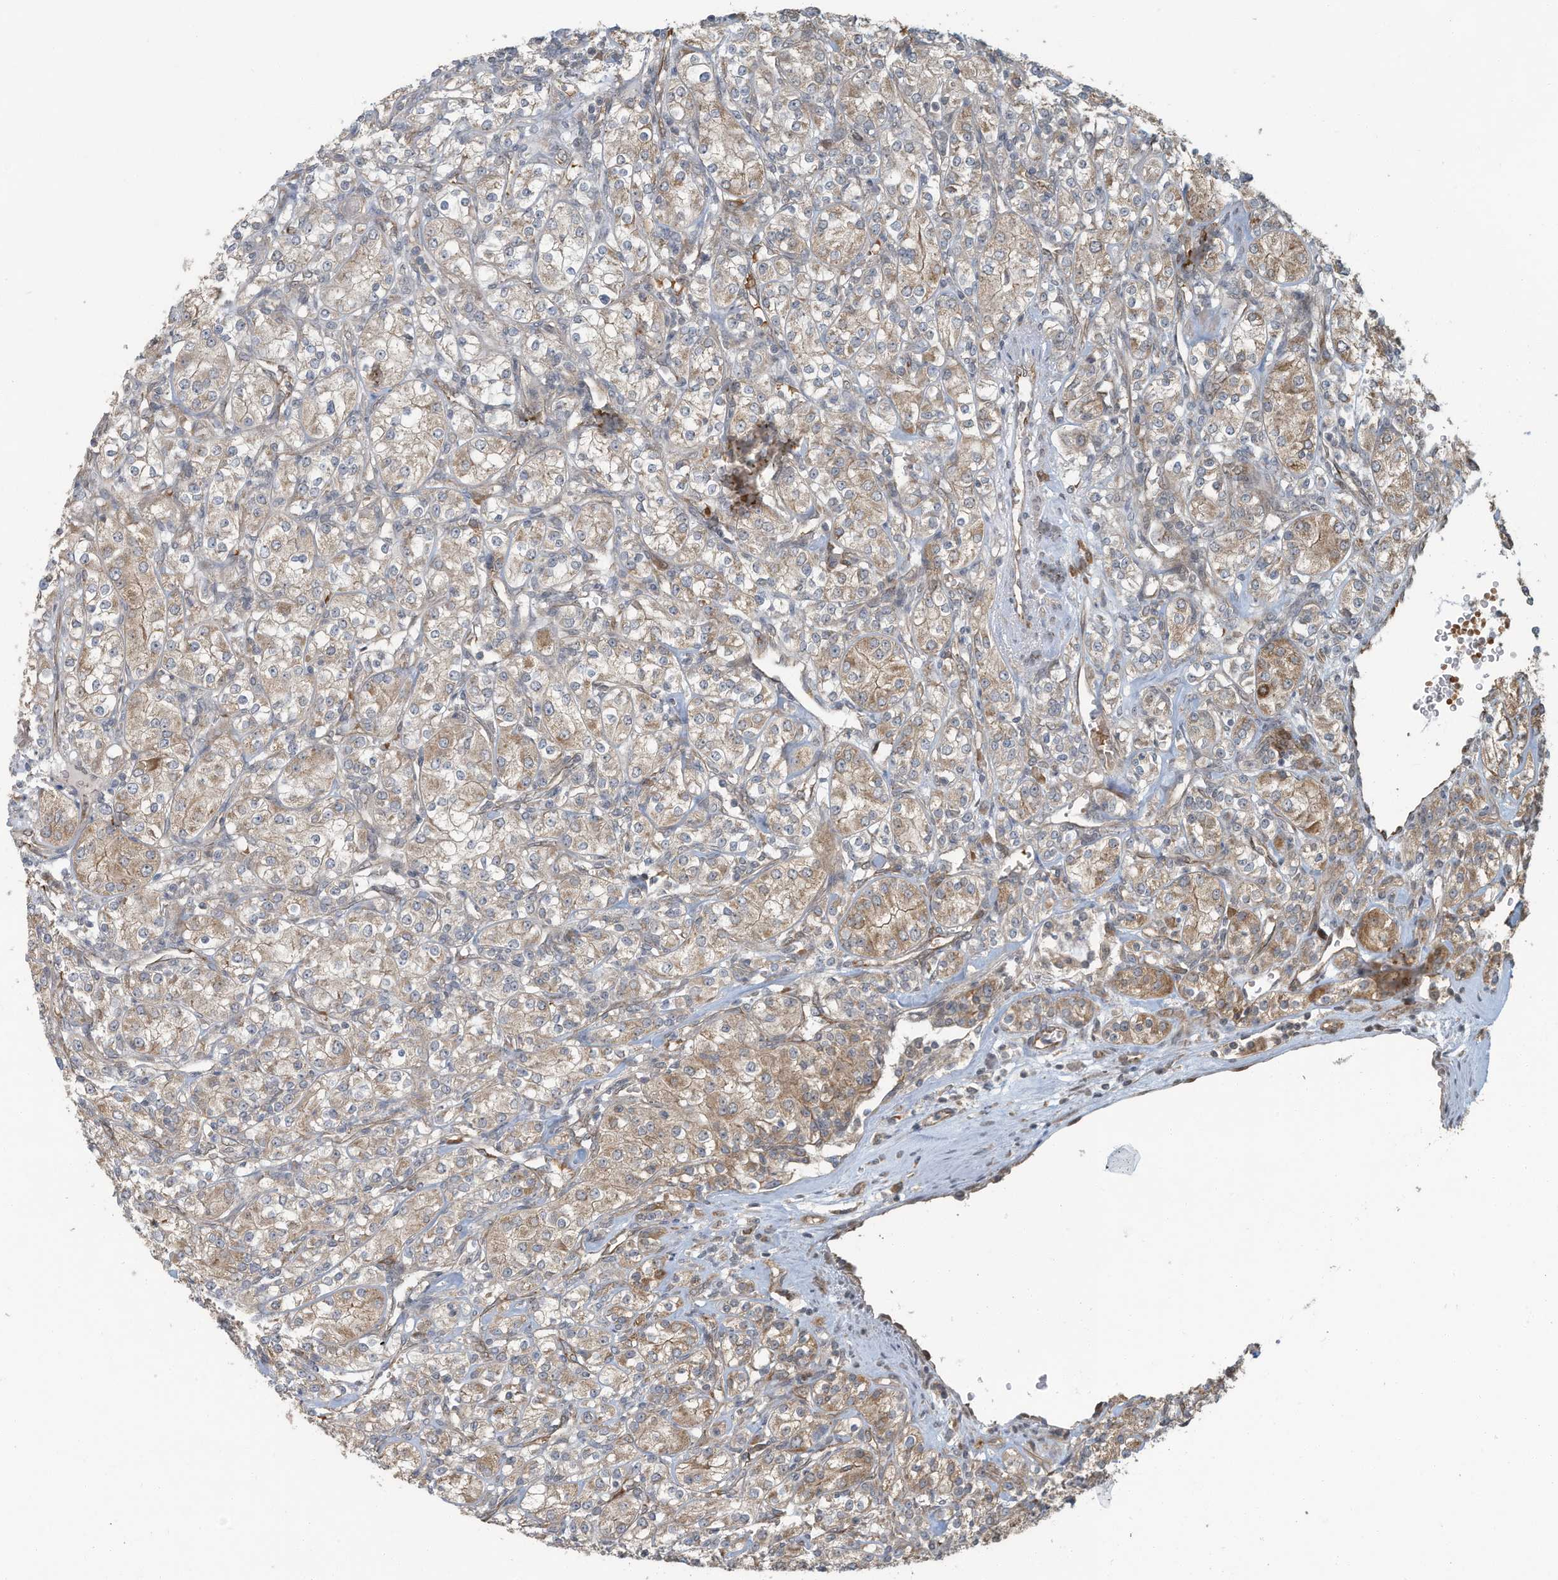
{"staining": {"intensity": "weak", "quantity": ">75%", "location": "cytoplasmic/membranous"}, "tissue": "renal cancer", "cell_type": "Tumor cells", "image_type": "cancer", "snomed": [{"axis": "morphology", "description": "Adenocarcinoma, NOS"}, {"axis": "topography", "description": "Kidney"}], "caption": "A photomicrograph of renal adenocarcinoma stained for a protein shows weak cytoplasmic/membranous brown staining in tumor cells.", "gene": "ERI2", "patient": {"sex": "male", "age": 77}}